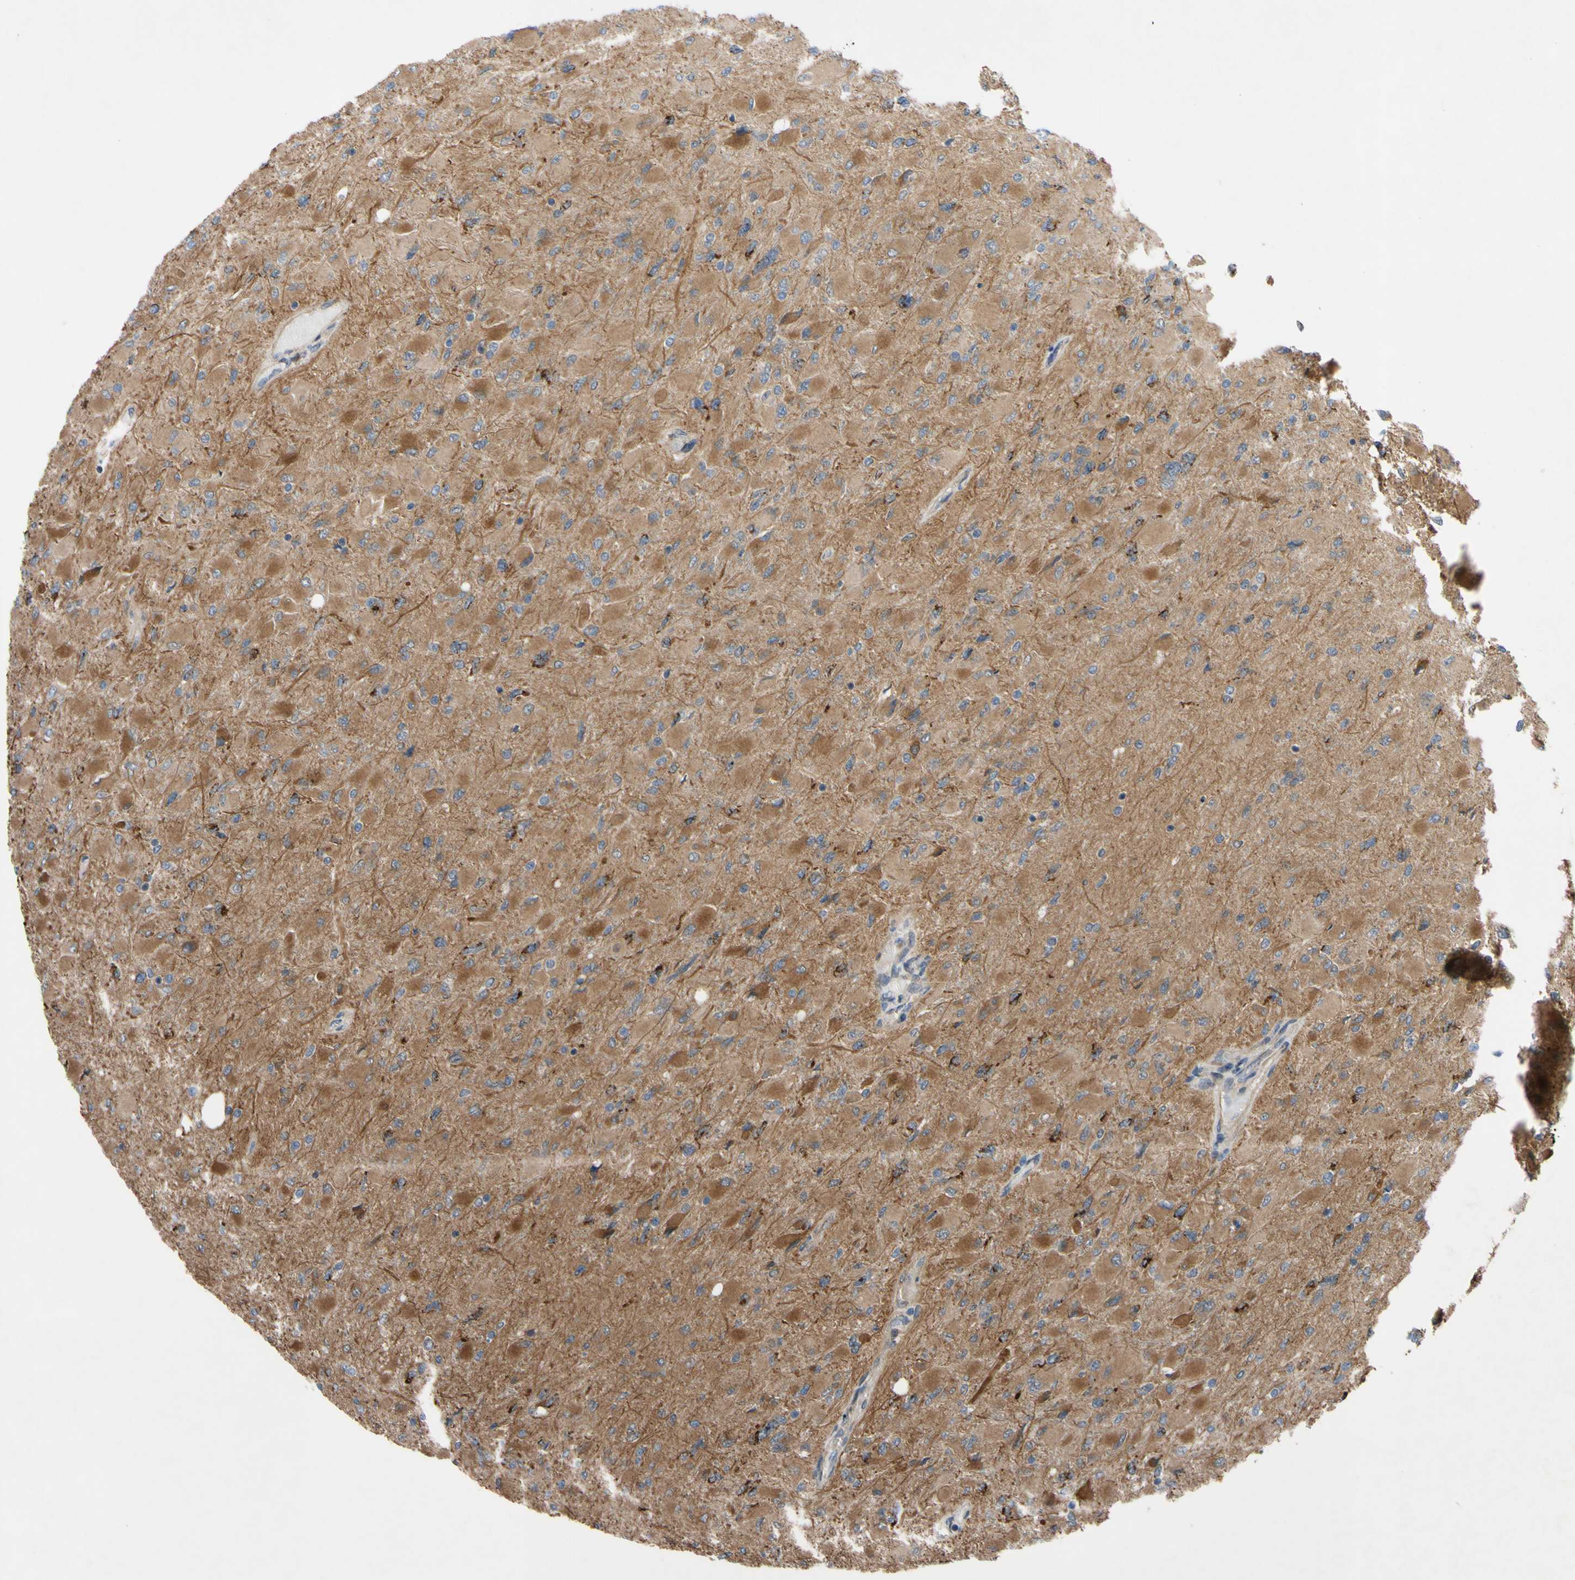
{"staining": {"intensity": "moderate", "quantity": ">75%", "location": "cytoplasmic/membranous"}, "tissue": "glioma", "cell_type": "Tumor cells", "image_type": "cancer", "snomed": [{"axis": "morphology", "description": "Glioma, malignant, High grade"}, {"axis": "topography", "description": "Cerebral cortex"}], "caption": "Human malignant glioma (high-grade) stained with a brown dye displays moderate cytoplasmic/membranous positive staining in approximately >75% of tumor cells.", "gene": "SVIL", "patient": {"sex": "female", "age": 36}}